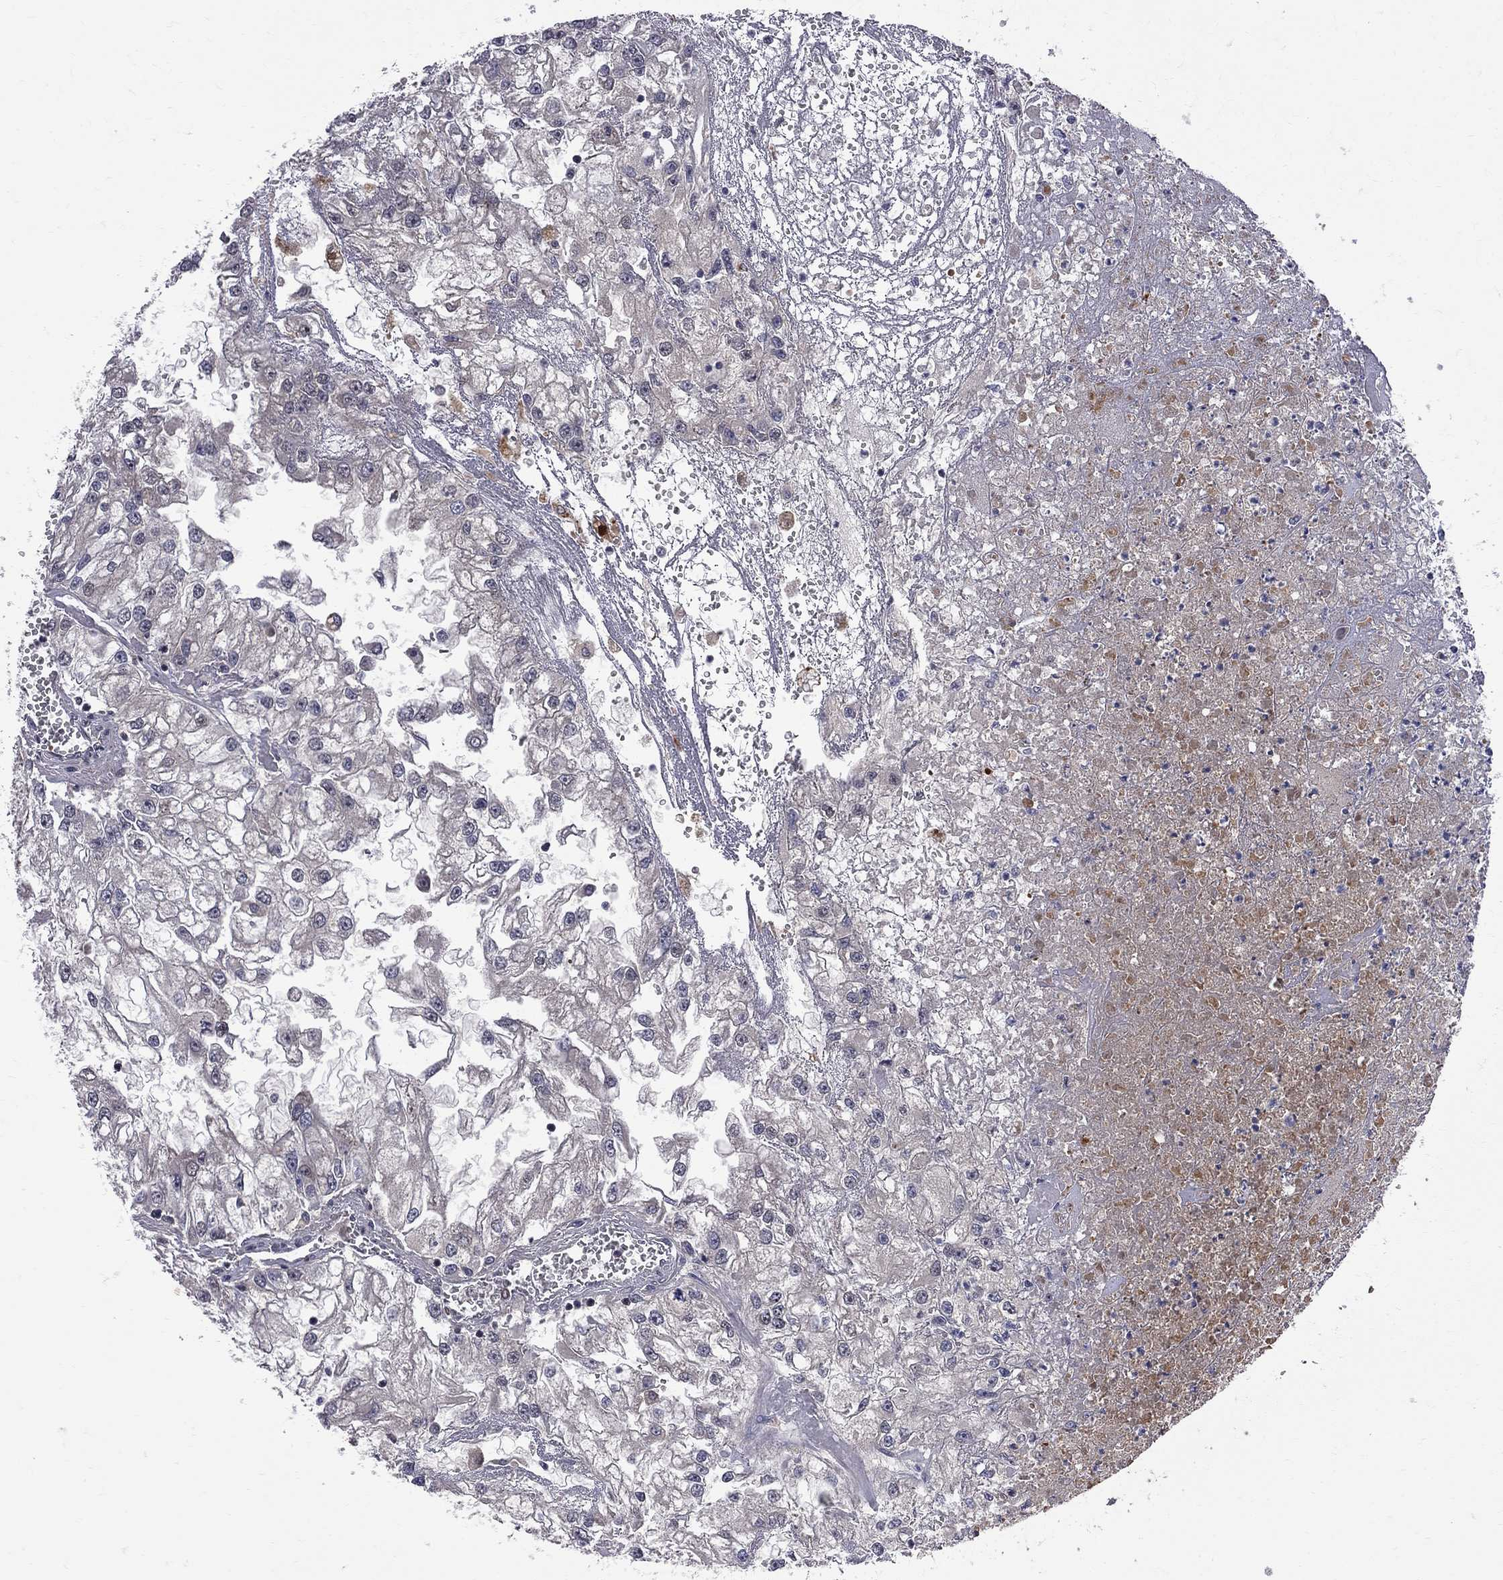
{"staining": {"intensity": "negative", "quantity": "none", "location": "none"}, "tissue": "renal cancer", "cell_type": "Tumor cells", "image_type": "cancer", "snomed": [{"axis": "morphology", "description": "Adenocarcinoma, NOS"}, {"axis": "topography", "description": "Kidney"}], "caption": "DAB immunohistochemical staining of renal cancer (adenocarcinoma) demonstrates no significant positivity in tumor cells.", "gene": "CNOT11", "patient": {"sex": "male", "age": 59}}